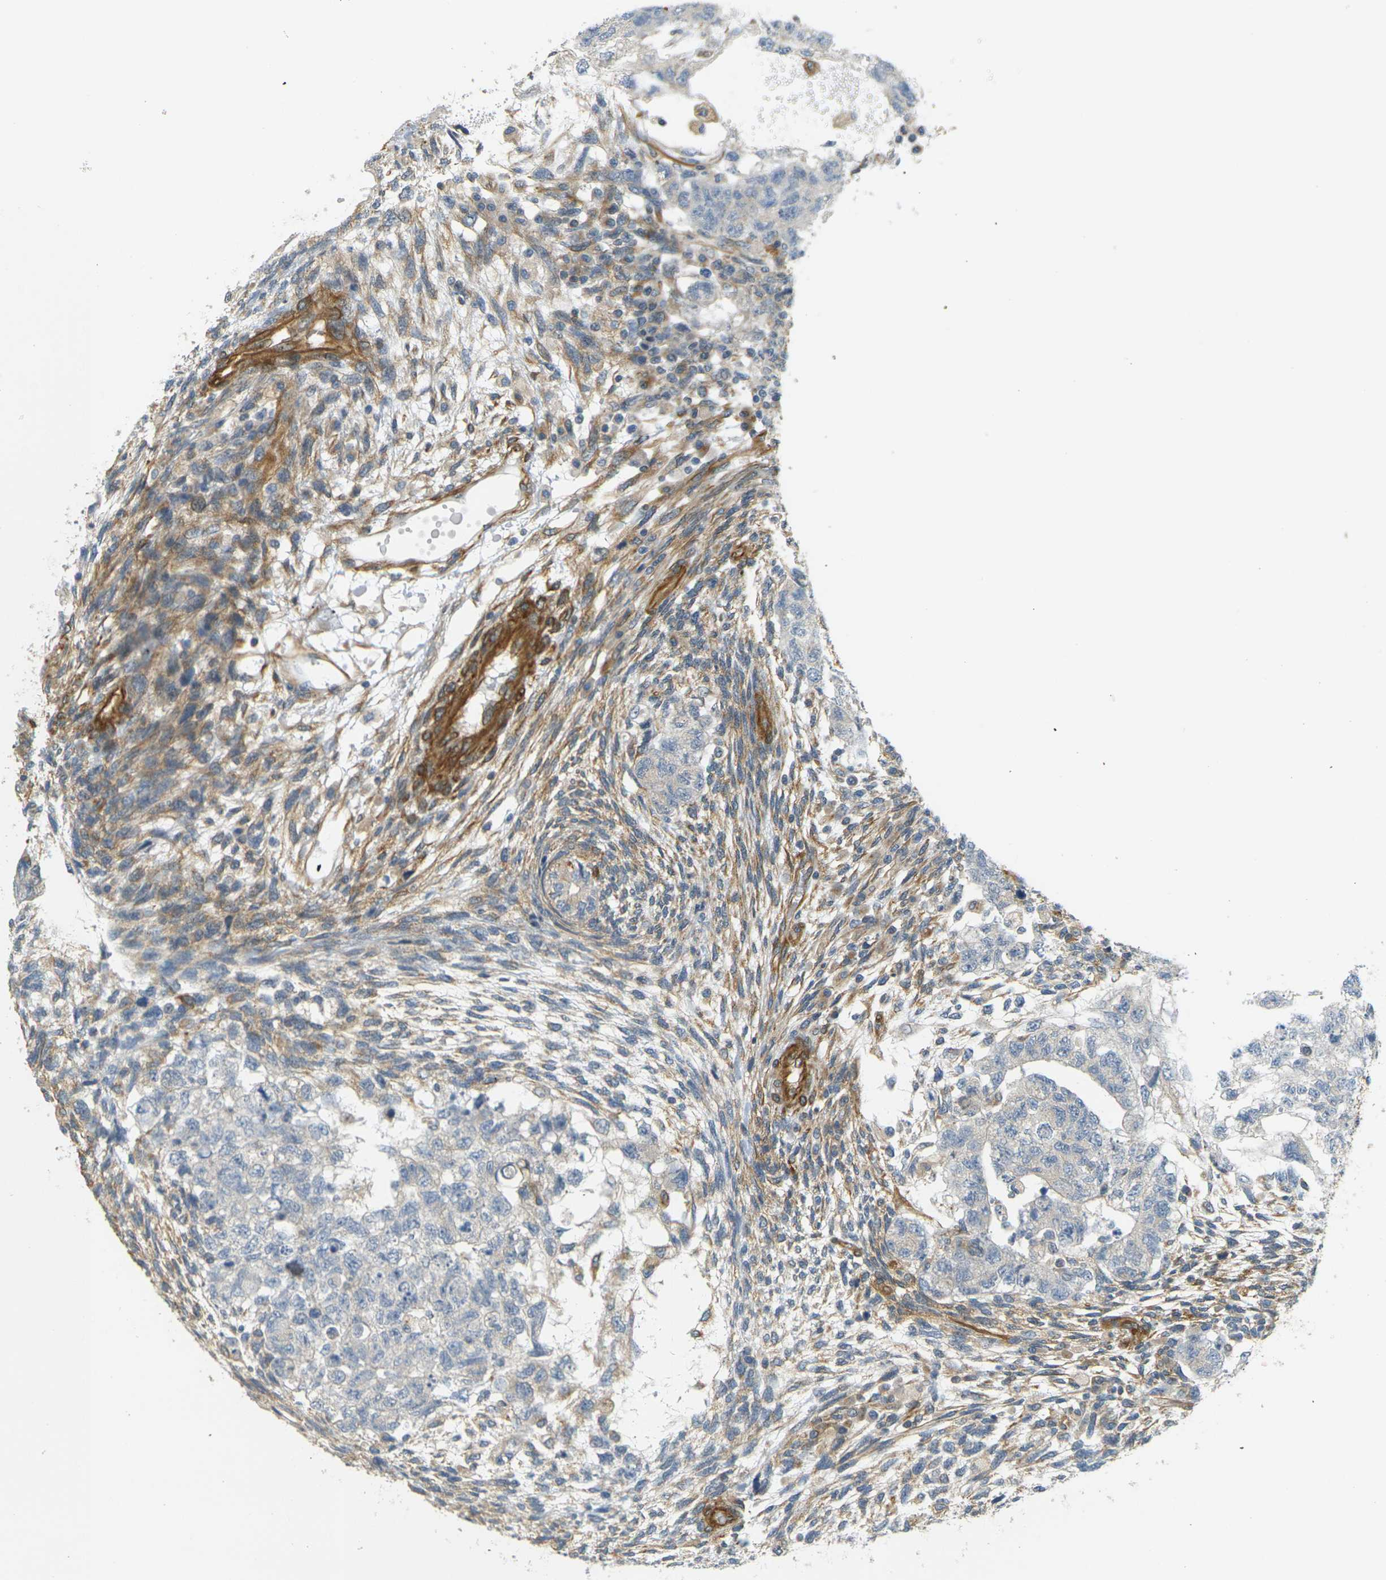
{"staining": {"intensity": "negative", "quantity": "none", "location": "none"}, "tissue": "testis cancer", "cell_type": "Tumor cells", "image_type": "cancer", "snomed": [{"axis": "morphology", "description": "Normal tissue, NOS"}, {"axis": "morphology", "description": "Carcinoma, Embryonal, NOS"}, {"axis": "topography", "description": "Testis"}], "caption": "There is no significant positivity in tumor cells of embryonal carcinoma (testis).", "gene": "CYTH3", "patient": {"sex": "male", "age": 36}}